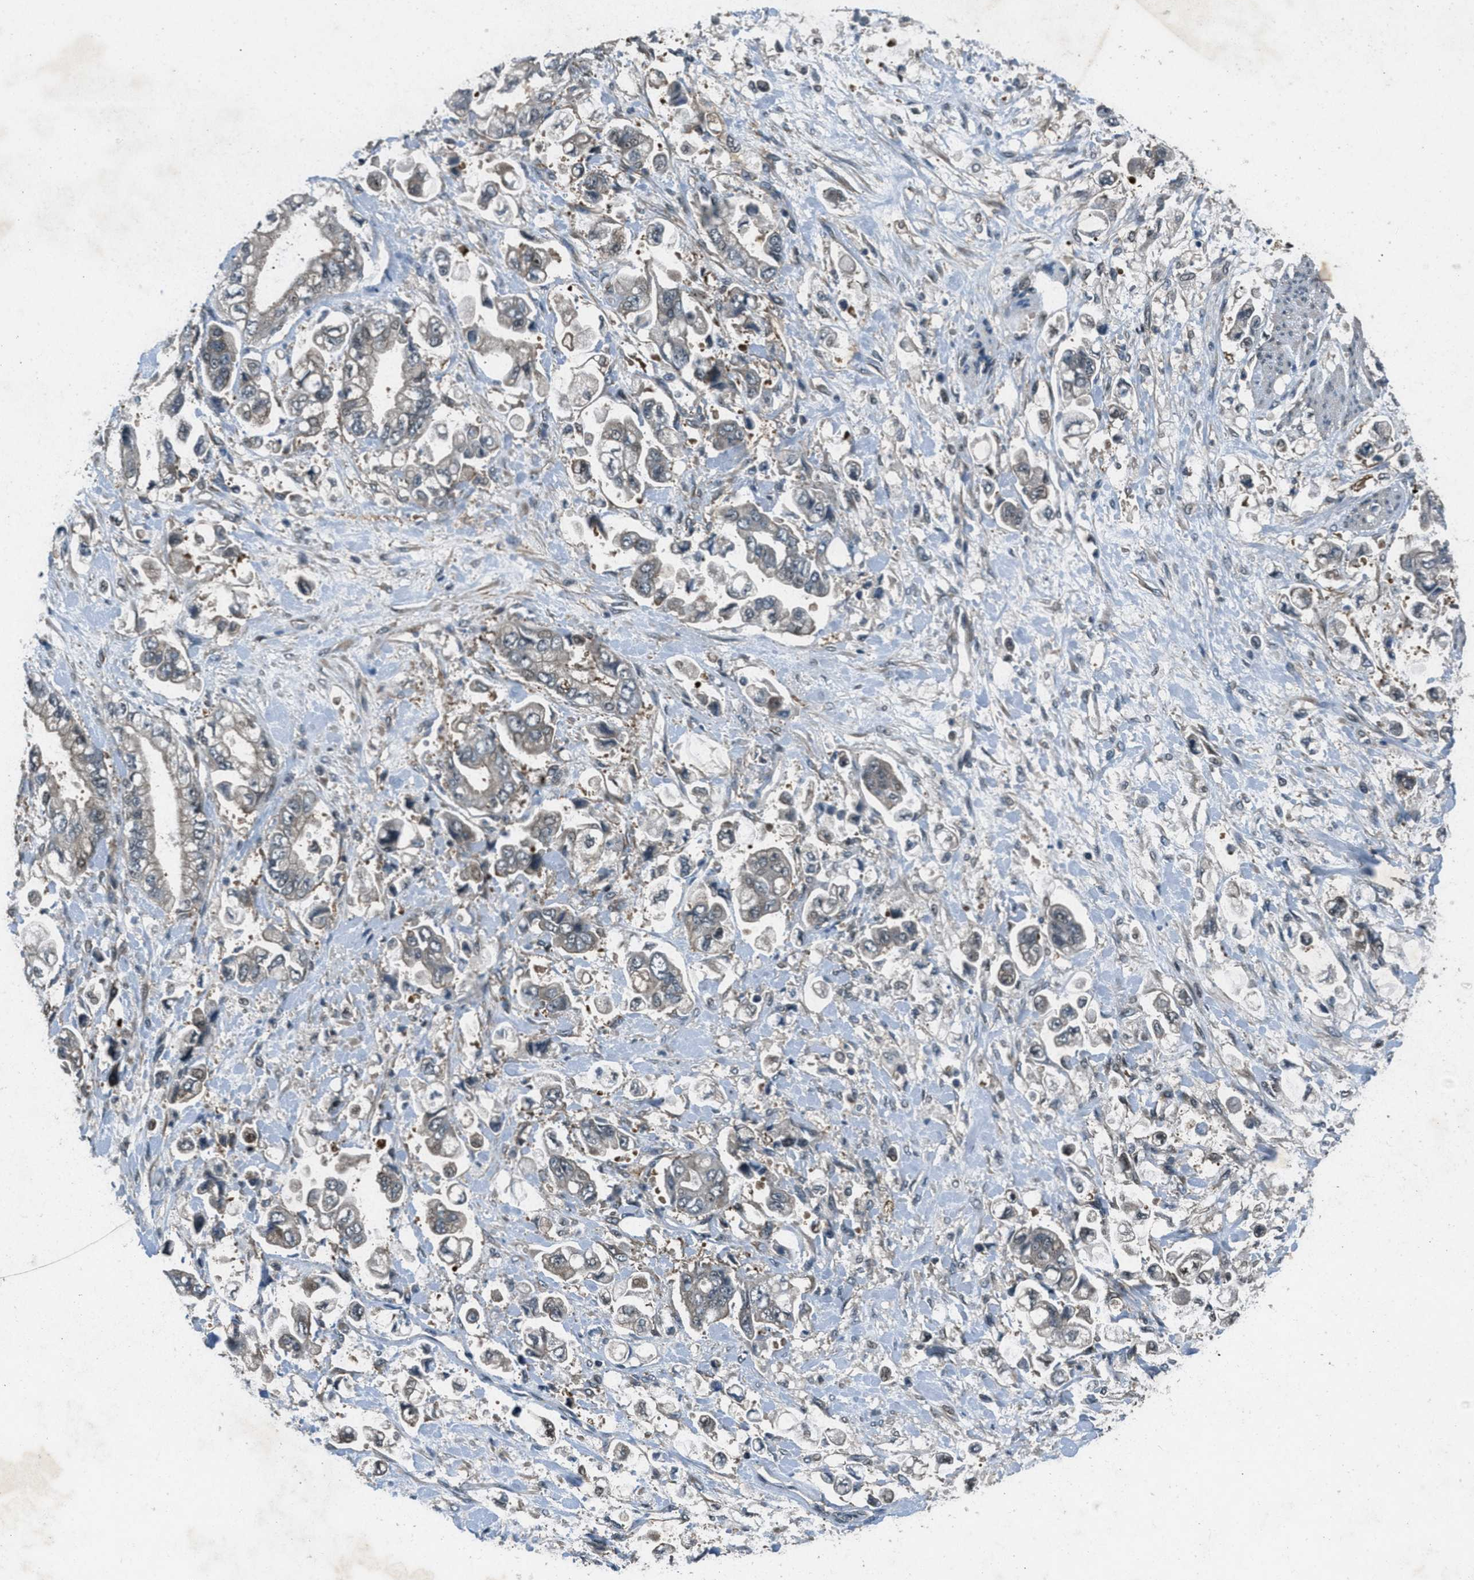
{"staining": {"intensity": "weak", "quantity": "25%-75%", "location": "cytoplasmic/membranous"}, "tissue": "stomach cancer", "cell_type": "Tumor cells", "image_type": "cancer", "snomed": [{"axis": "morphology", "description": "Normal tissue, NOS"}, {"axis": "morphology", "description": "Adenocarcinoma, NOS"}, {"axis": "topography", "description": "Stomach"}], "caption": "Immunohistochemistry of human stomach adenocarcinoma reveals low levels of weak cytoplasmic/membranous positivity in about 25%-75% of tumor cells. (DAB (3,3'-diaminobenzidine) = brown stain, brightfield microscopy at high magnification).", "gene": "EPSTI1", "patient": {"sex": "male", "age": 62}}